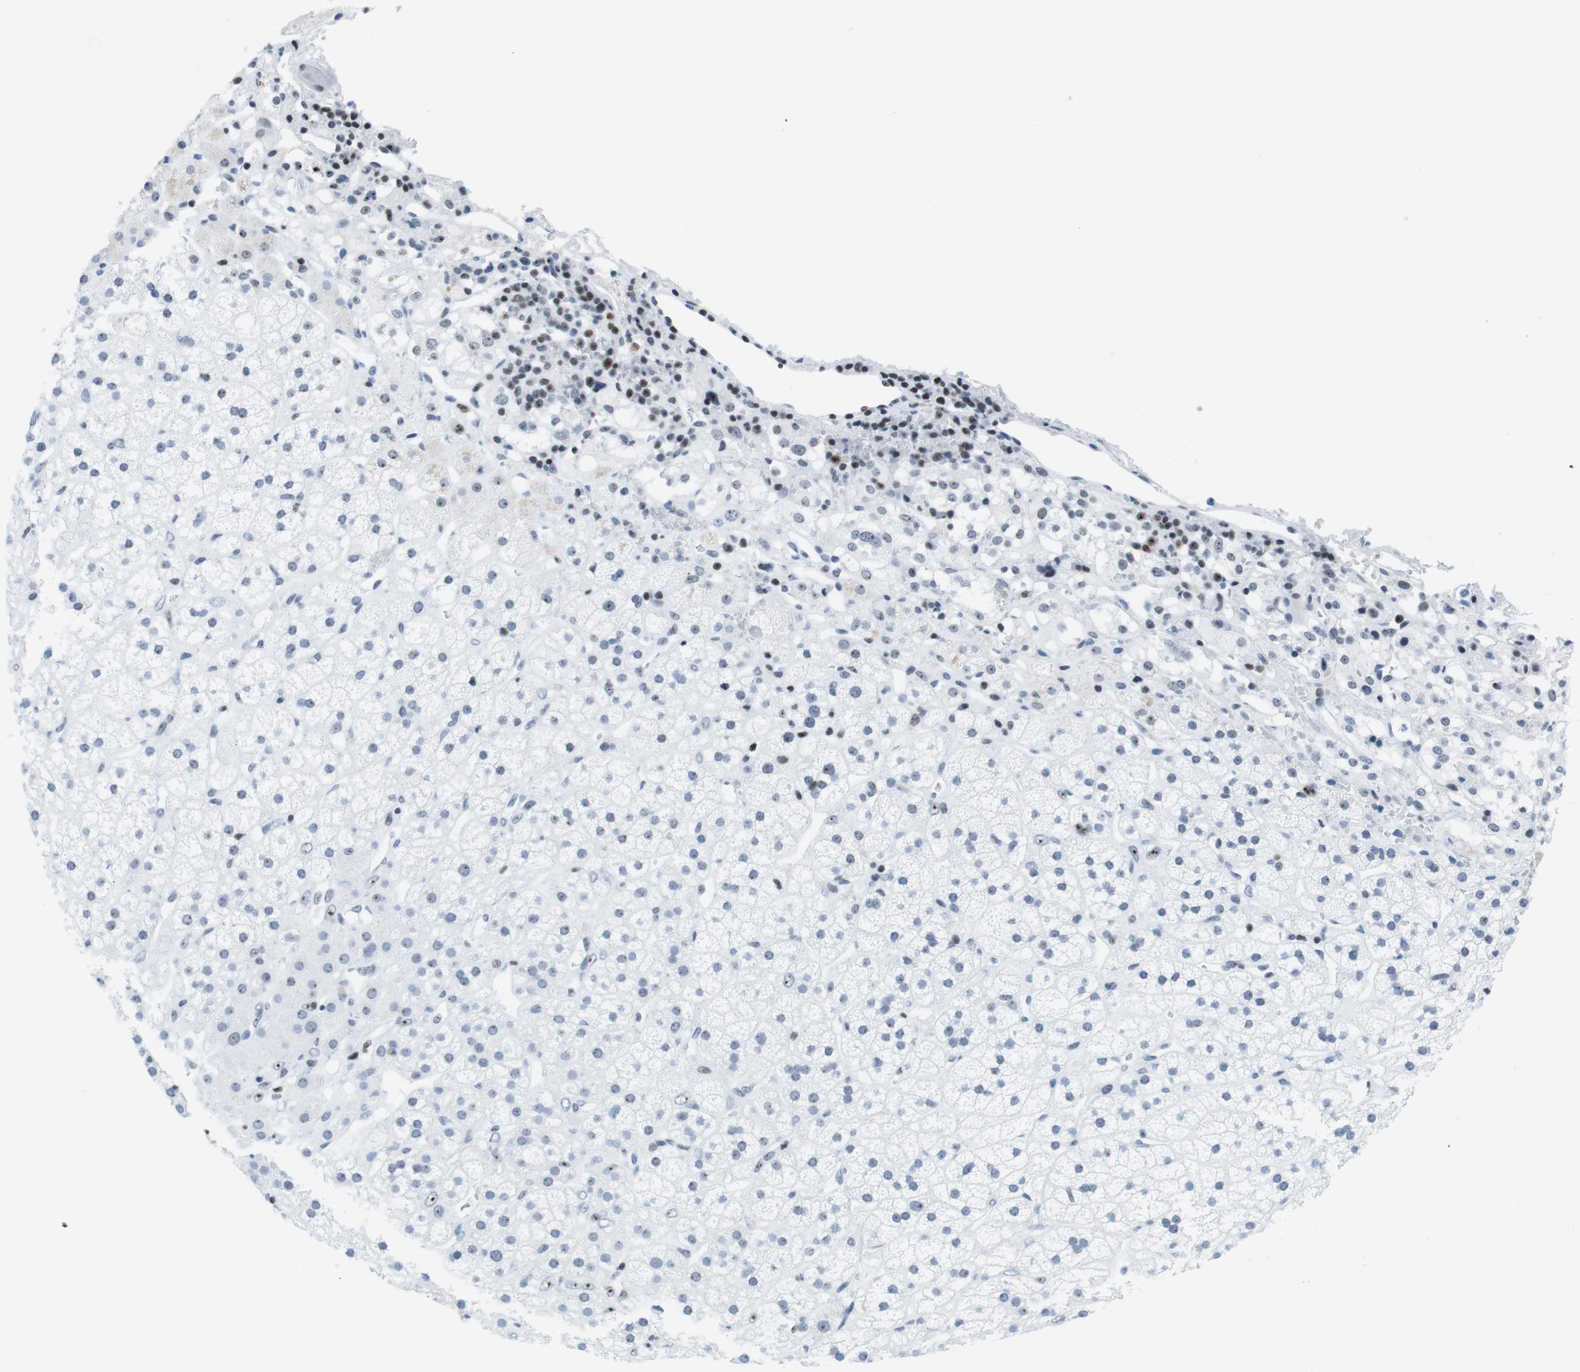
{"staining": {"intensity": "weak", "quantity": "<25%", "location": "nuclear"}, "tissue": "adrenal gland", "cell_type": "Glandular cells", "image_type": "normal", "snomed": [{"axis": "morphology", "description": "Normal tissue, NOS"}, {"axis": "topography", "description": "Adrenal gland"}], "caption": "A photomicrograph of adrenal gland stained for a protein displays no brown staining in glandular cells.", "gene": "NIFK", "patient": {"sex": "male", "age": 56}}